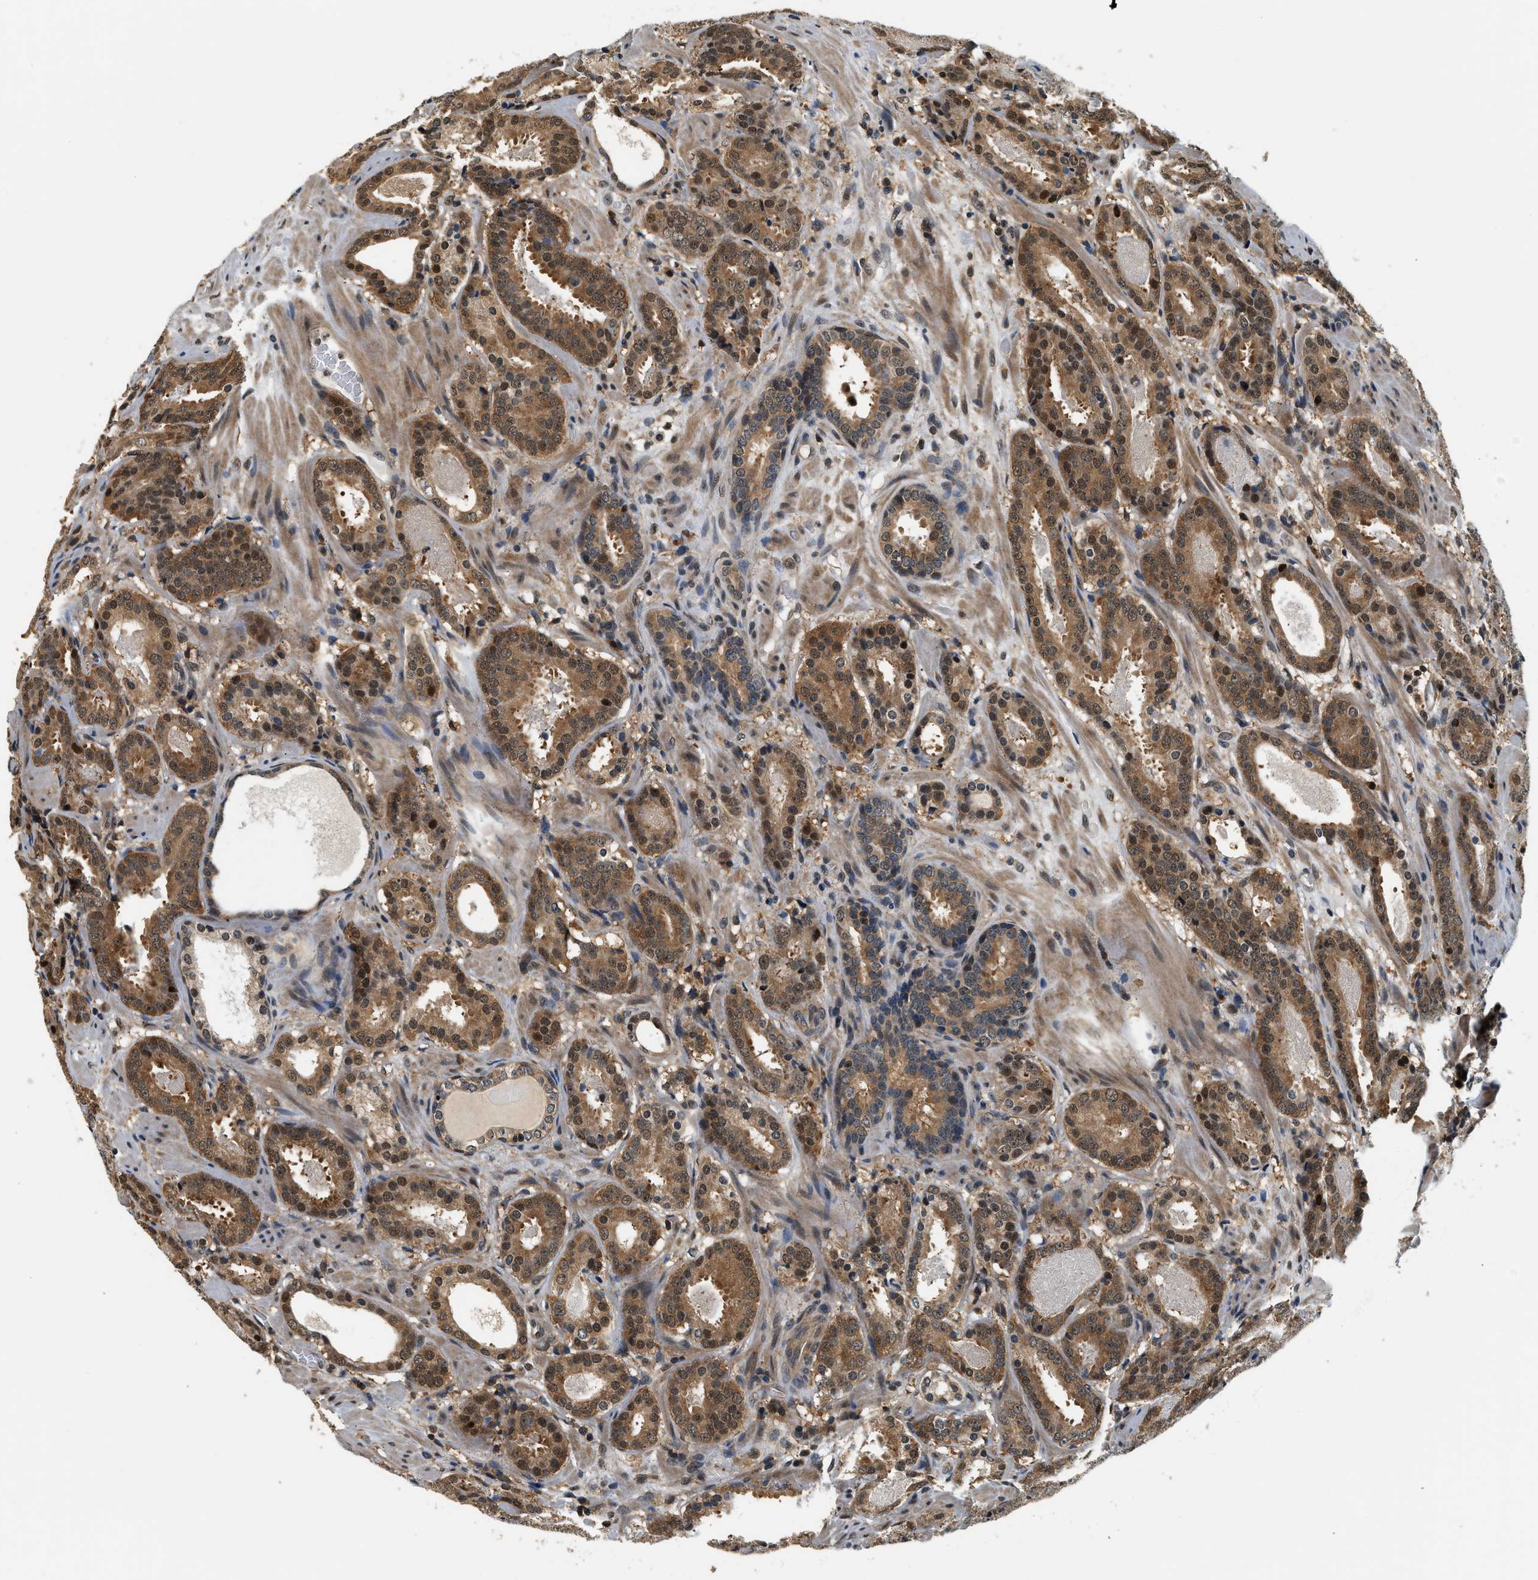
{"staining": {"intensity": "strong", "quantity": ">75%", "location": "cytoplasmic/membranous"}, "tissue": "prostate cancer", "cell_type": "Tumor cells", "image_type": "cancer", "snomed": [{"axis": "morphology", "description": "Adenocarcinoma, Low grade"}, {"axis": "topography", "description": "Prostate"}], "caption": "Tumor cells demonstrate strong cytoplasmic/membranous expression in approximately >75% of cells in low-grade adenocarcinoma (prostate).", "gene": "PSMD3", "patient": {"sex": "male", "age": 69}}